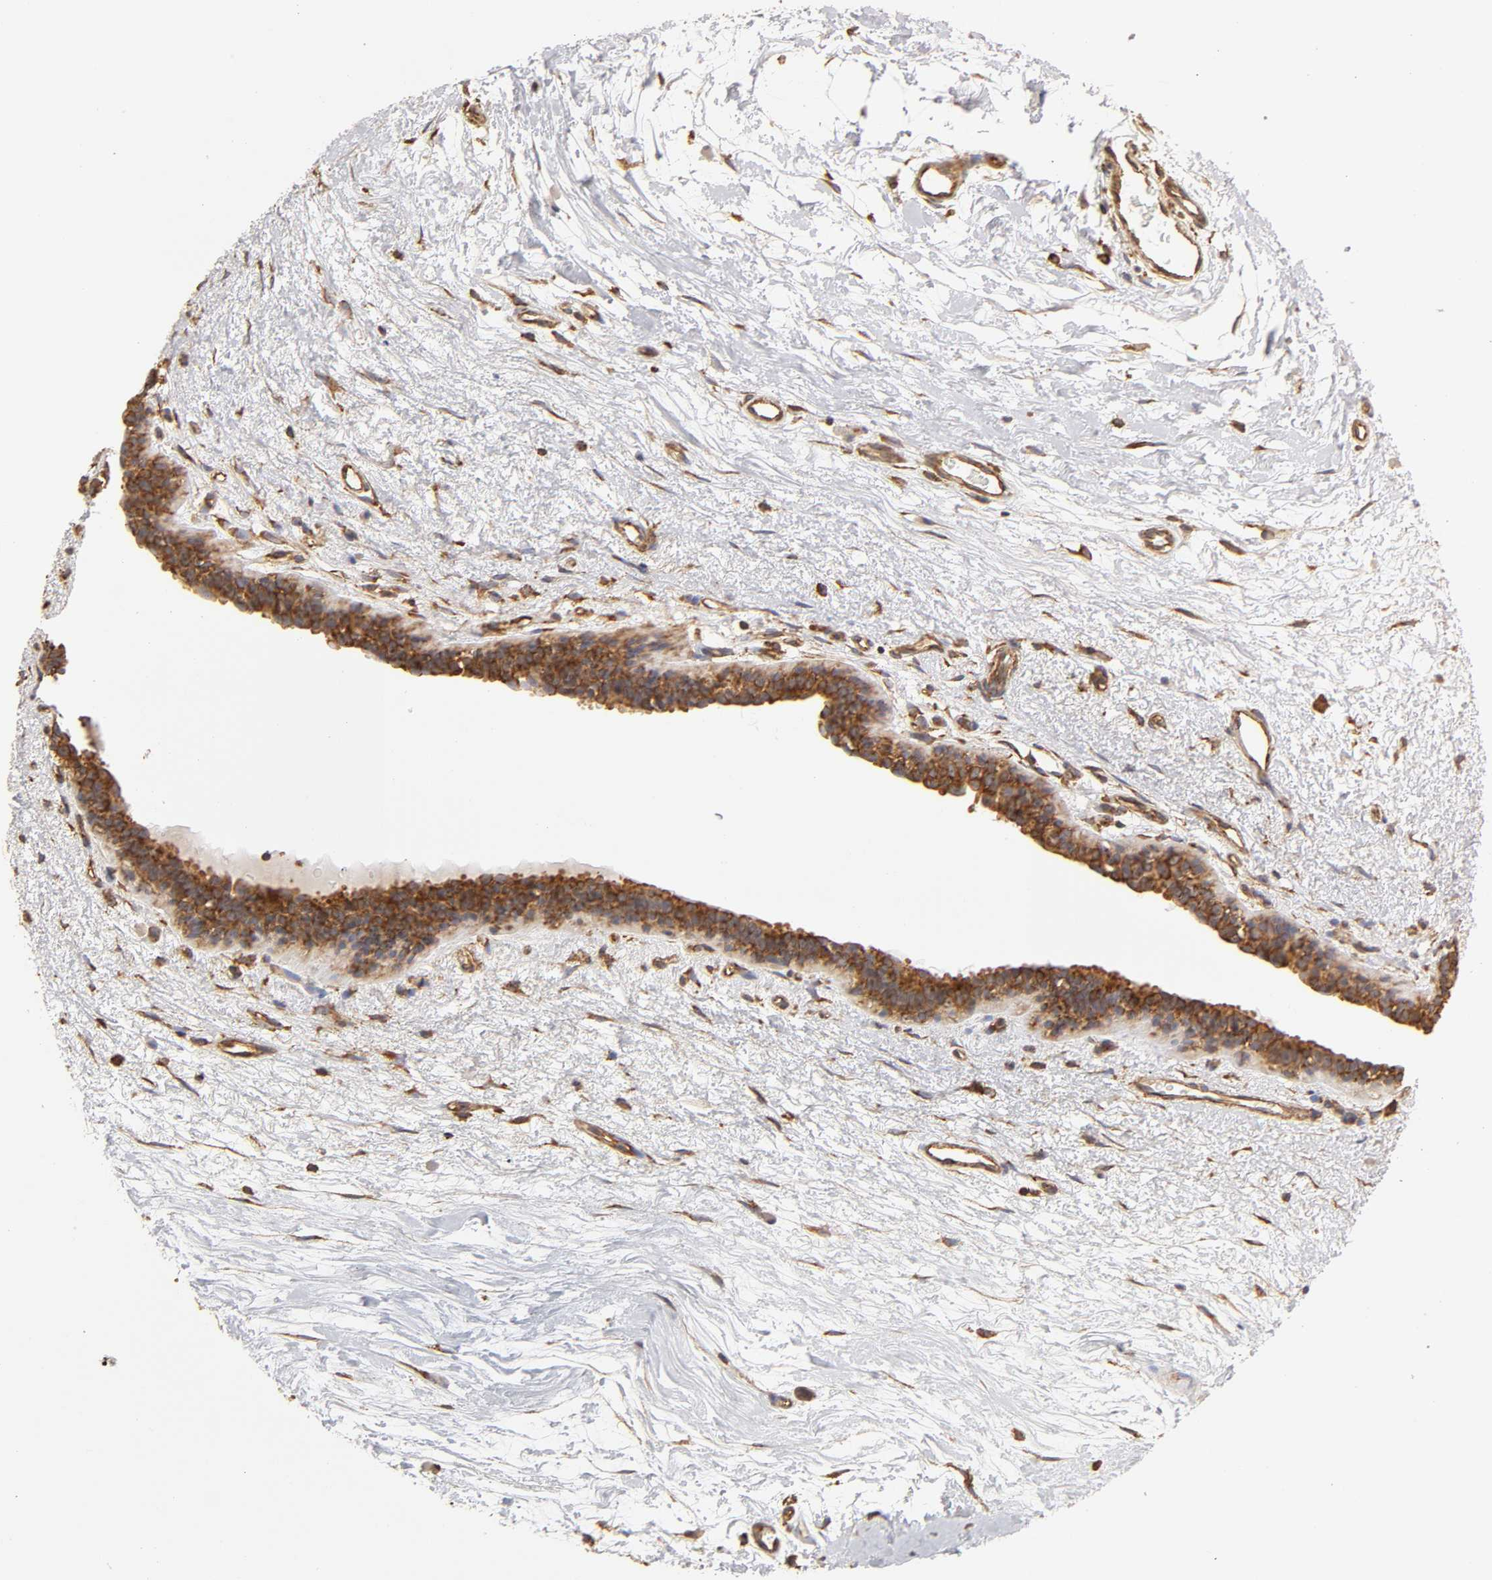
{"staining": {"intensity": "strong", "quantity": ">75%", "location": "cytoplasmic/membranous"}, "tissue": "breast cancer", "cell_type": "Tumor cells", "image_type": "cancer", "snomed": [{"axis": "morphology", "description": "Duct carcinoma"}, {"axis": "topography", "description": "Breast"}], "caption": "IHC image of neoplastic tissue: human breast cancer stained using IHC demonstrates high levels of strong protein expression localized specifically in the cytoplasmic/membranous of tumor cells, appearing as a cytoplasmic/membranous brown color.", "gene": "RPL14", "patient": {"sex": "female", "age": 40}}